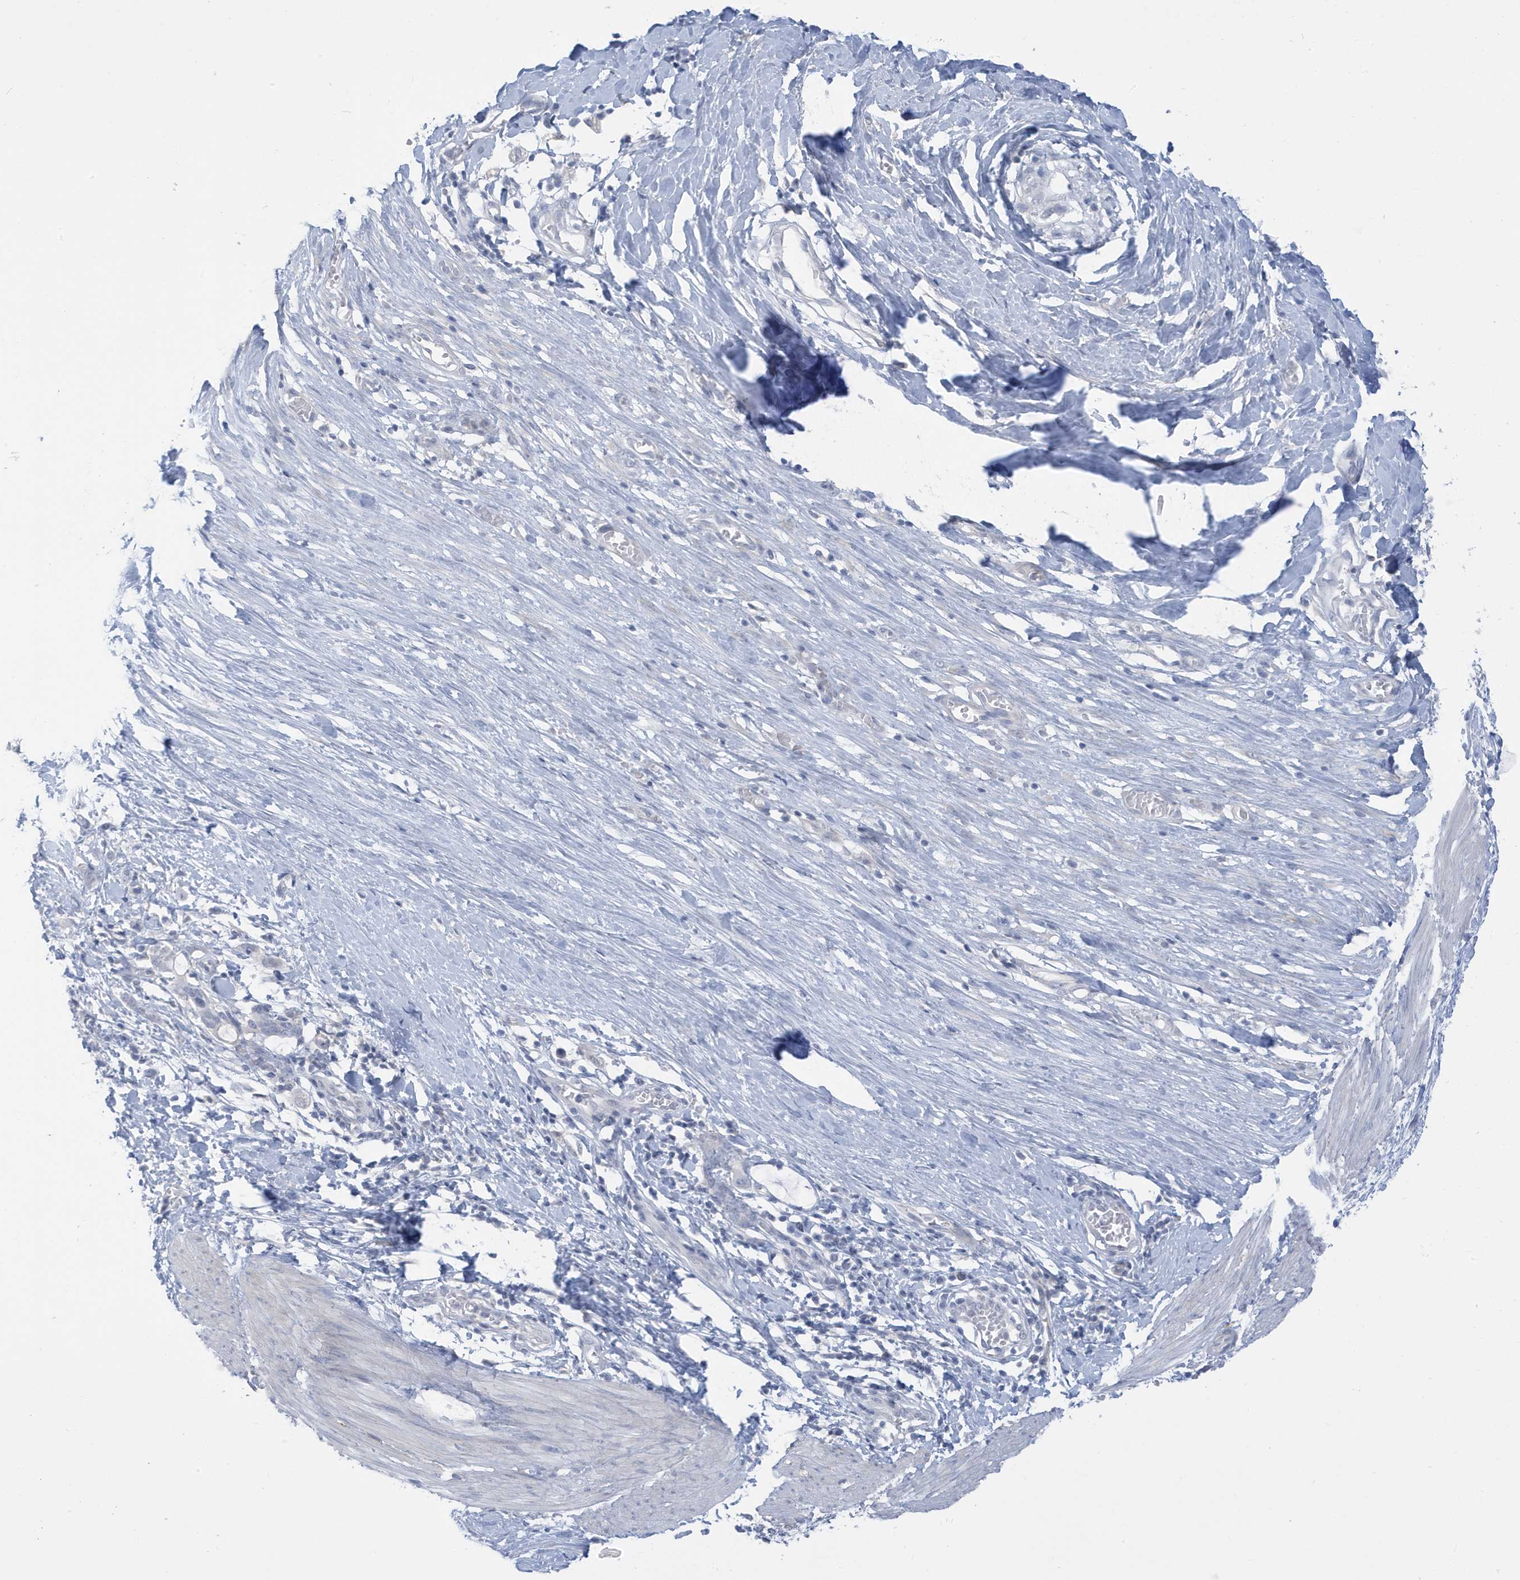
{"staining": {"intensity": "moderate", "quantity": "<25%", "location": "cytoplasmic/membranous"}, "tissue": "smooth muscle", "cell_type": "Smooth muscle cells", "image_type": "normal", "snomed": [{"axis": "morphology", "description": "Normal tissue, NOS"}, {"axis": "morphology", "description": "Adenocarcinoma, NOS"}, {"axis": "topography", "description": "Colon"}, {"axis": "topography", "description": "Peripheral nerve tissue"}], "caption": "Smooth muscle stained with a brown dye shows moderate cytoplasmic/membranous positive expression in about <25% of smooth muscle cells.", "gene": "PERM1", "patient": {"sex": "male", "age": 14}}